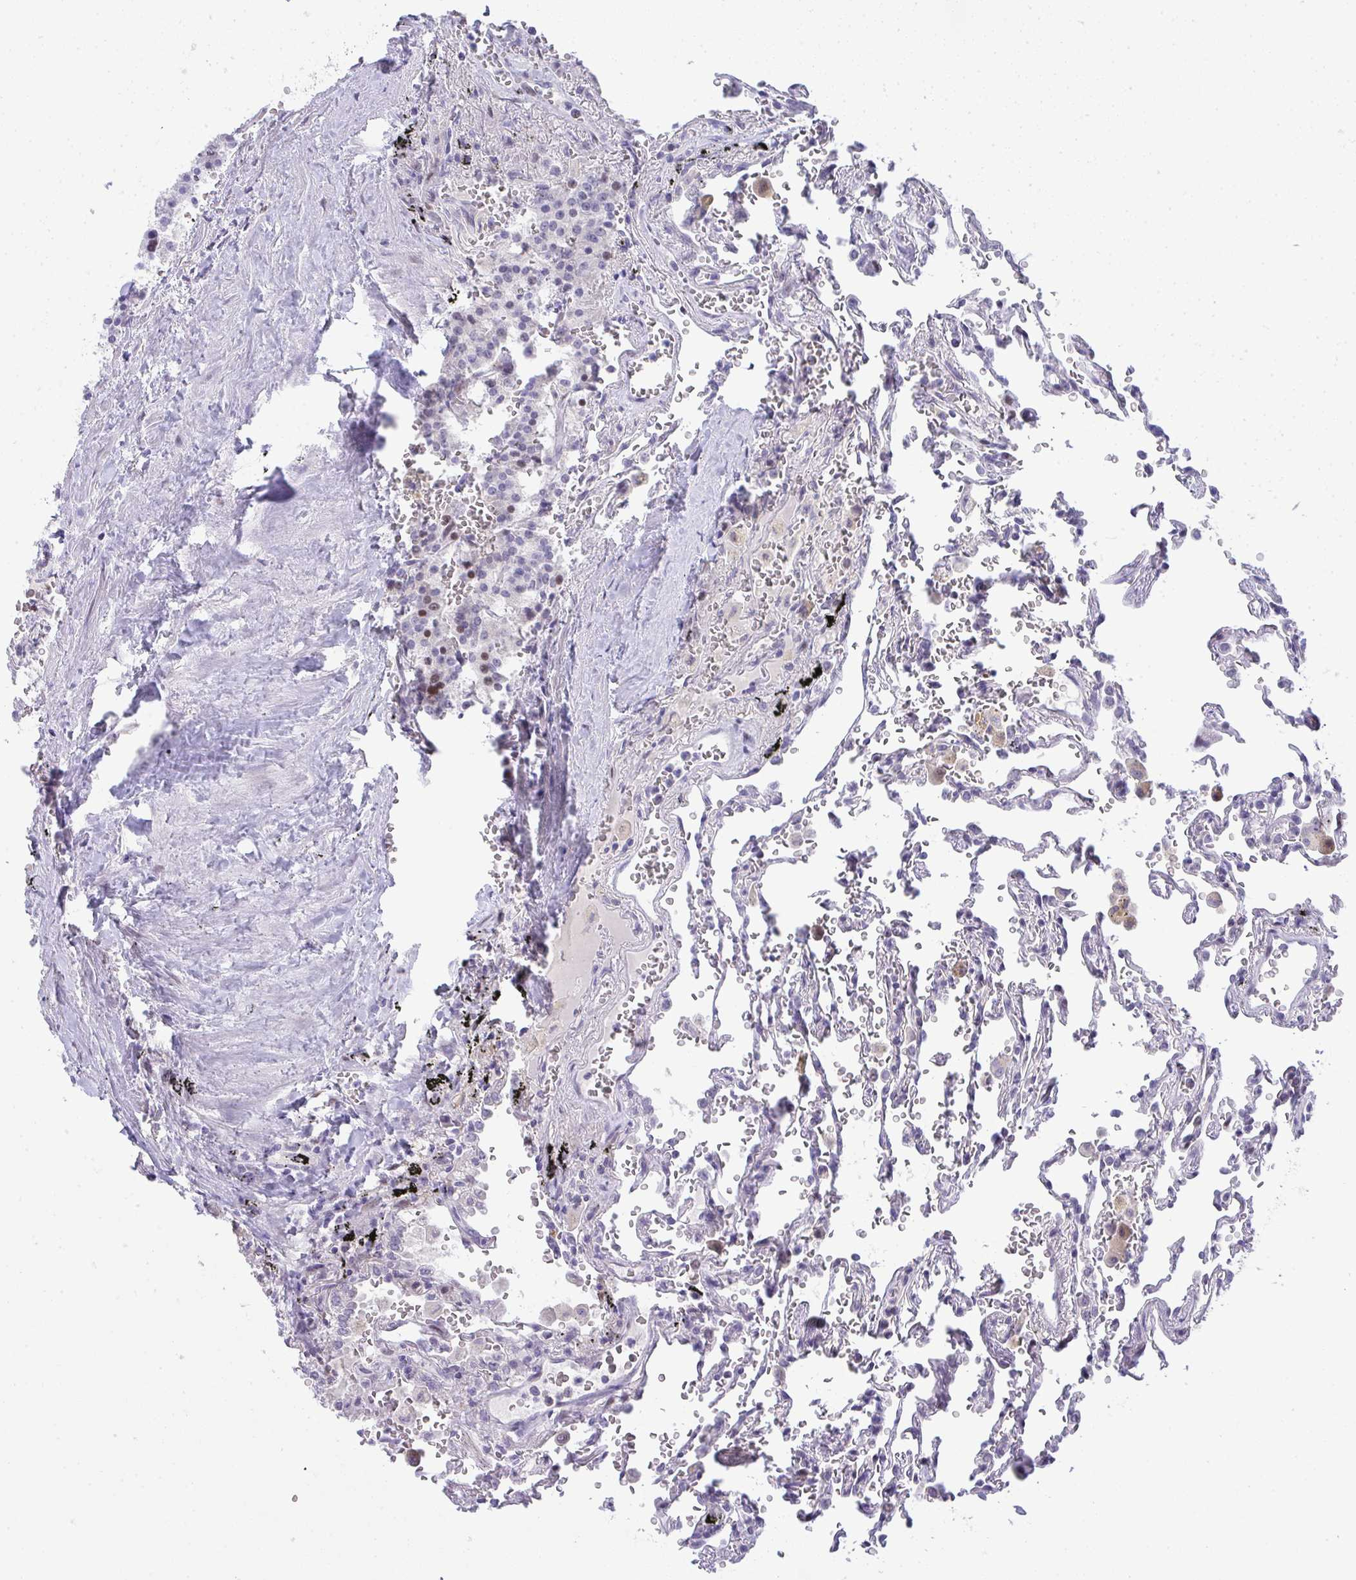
{"staining": {"intensity": "negative", "quantity": "none", "location": "none"}, "tissue": "carcinoid", "cell_type": "Tumor cells", "image_type": "cancer", "snomed": [{"axis": "morphology", "description": "Carcinoid, malignant, NOS"}, {"axis": "topography", "description": "Lung"}], "caption": "Carcinoid stained for a protein using immunohistochemistry (IHC) exhibits no positivity tumor cells.", "gene": "GALNT16", "patient": {"sex": "male", "age": 70}}